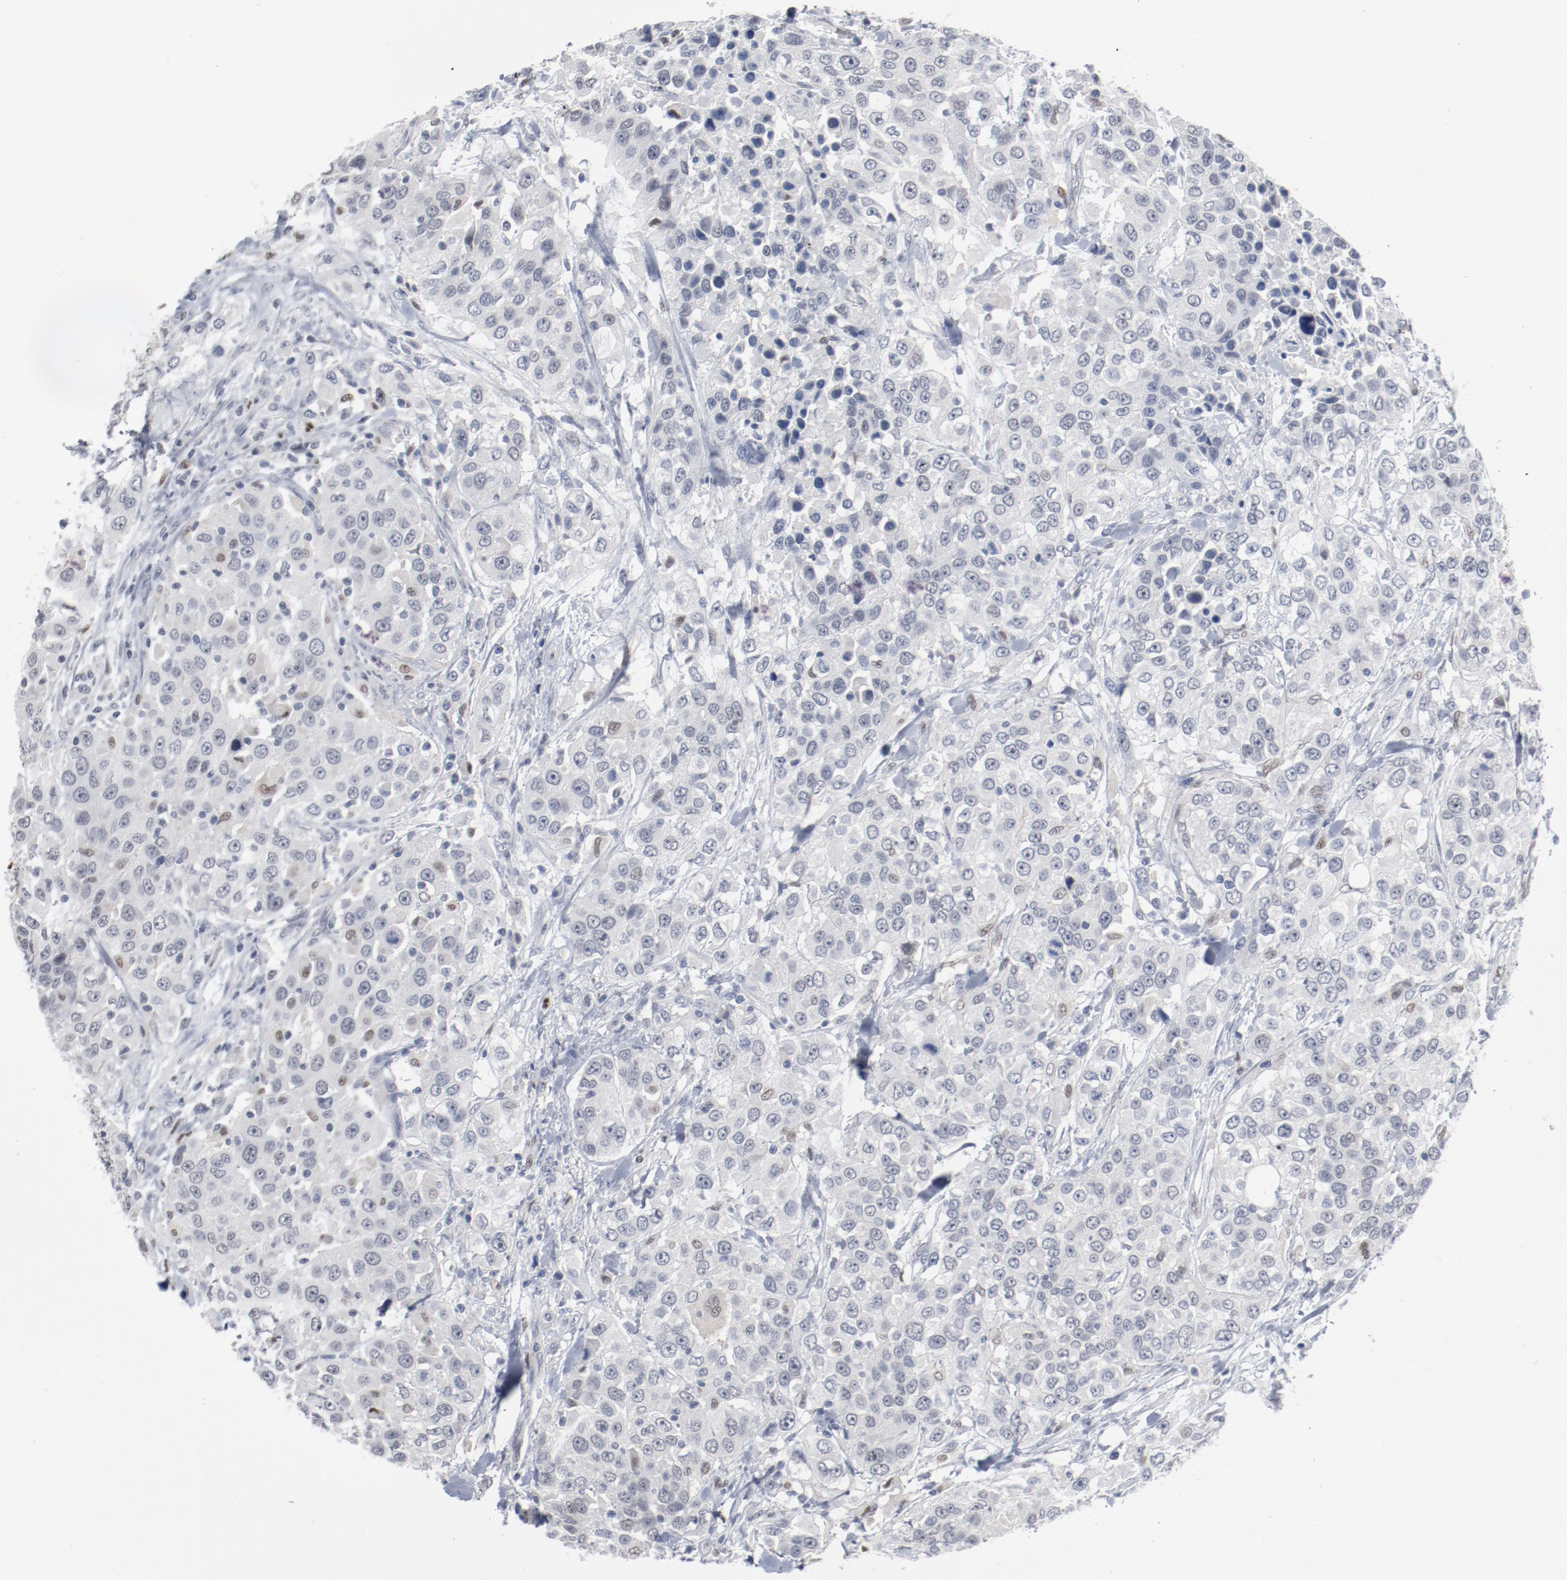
{"staining": {"intensity": "negative", "quantity": "none", "location": "none"}, "tissue": "urothelial cancer", "cell_type": "Tumor cells", "image_type": "cancer", "snomed": [{"axis": "morphology", "description": "Urothelial carcinoma, High grade"}, {"axis": "topography", "description": "Urinary bladder"}], "caption": "The image demonstrates no significant staining in tumor cells of urothelial carcinoma (high-grade).", "gene": "FOXN2", "patient": {"sex": "female", "age": 80}}